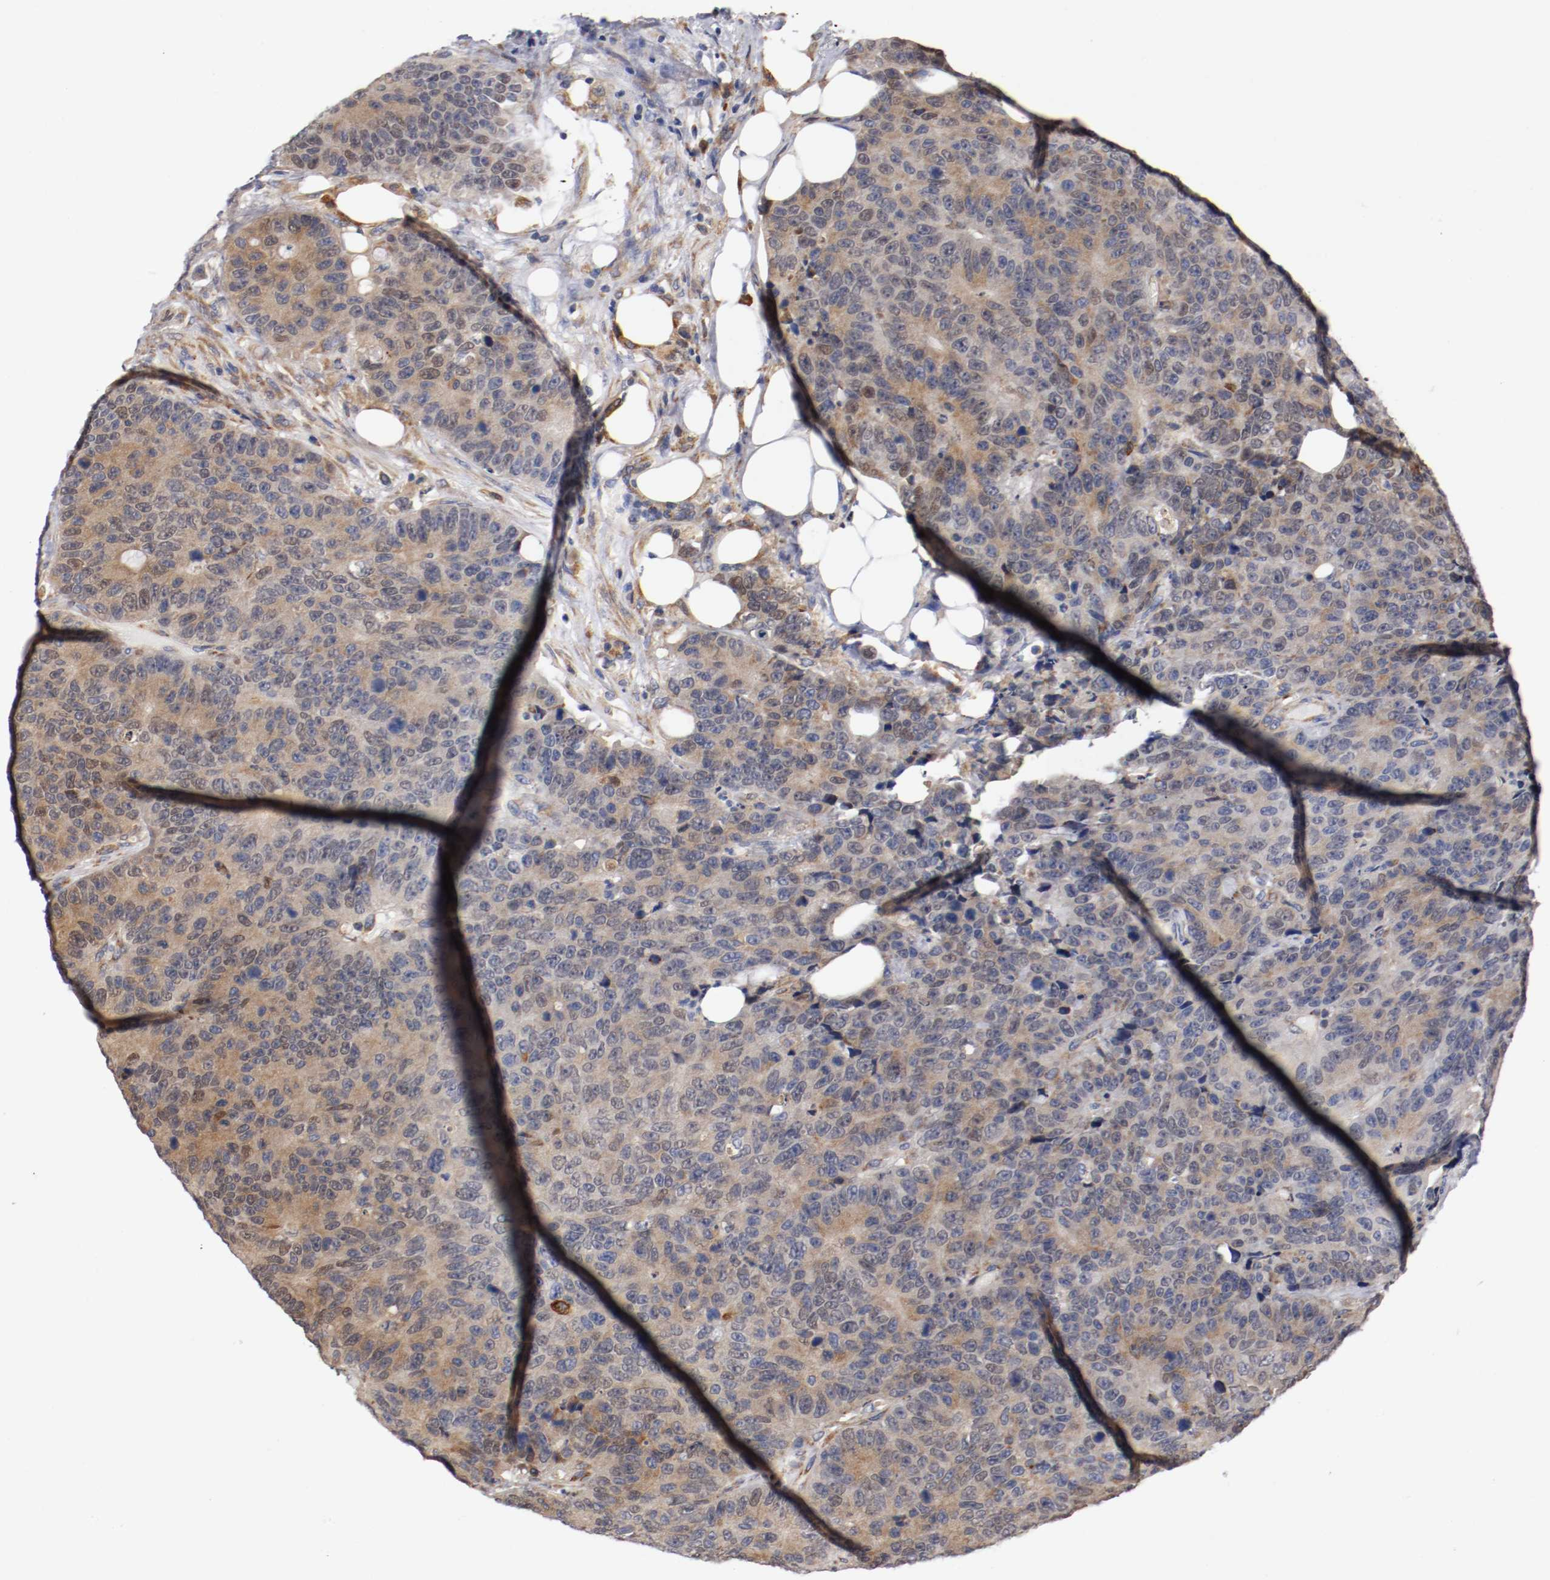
{"staining": {"intensity": "weak", "quantity": ">75%", "location": "cytoplasmic/membranous"}, "tissue": "colorectal cancer", "cell_type": "Tumor cells", "image_type": "cancer", "snomed": [{"axis": "morphology", "description": "Adenocarcinoma, NOS"}, {"axis": "topography", "description": "Colon"}], "caption": "Immunohistochemical staining of human adenocarcinoma (colorectal) demonstrates weak cytoplasmic/membranous protein positivity in approximately >75% of tumor cells.", "gene": "TNFSF13", "patient": {"sex": "female", "age": 86}}